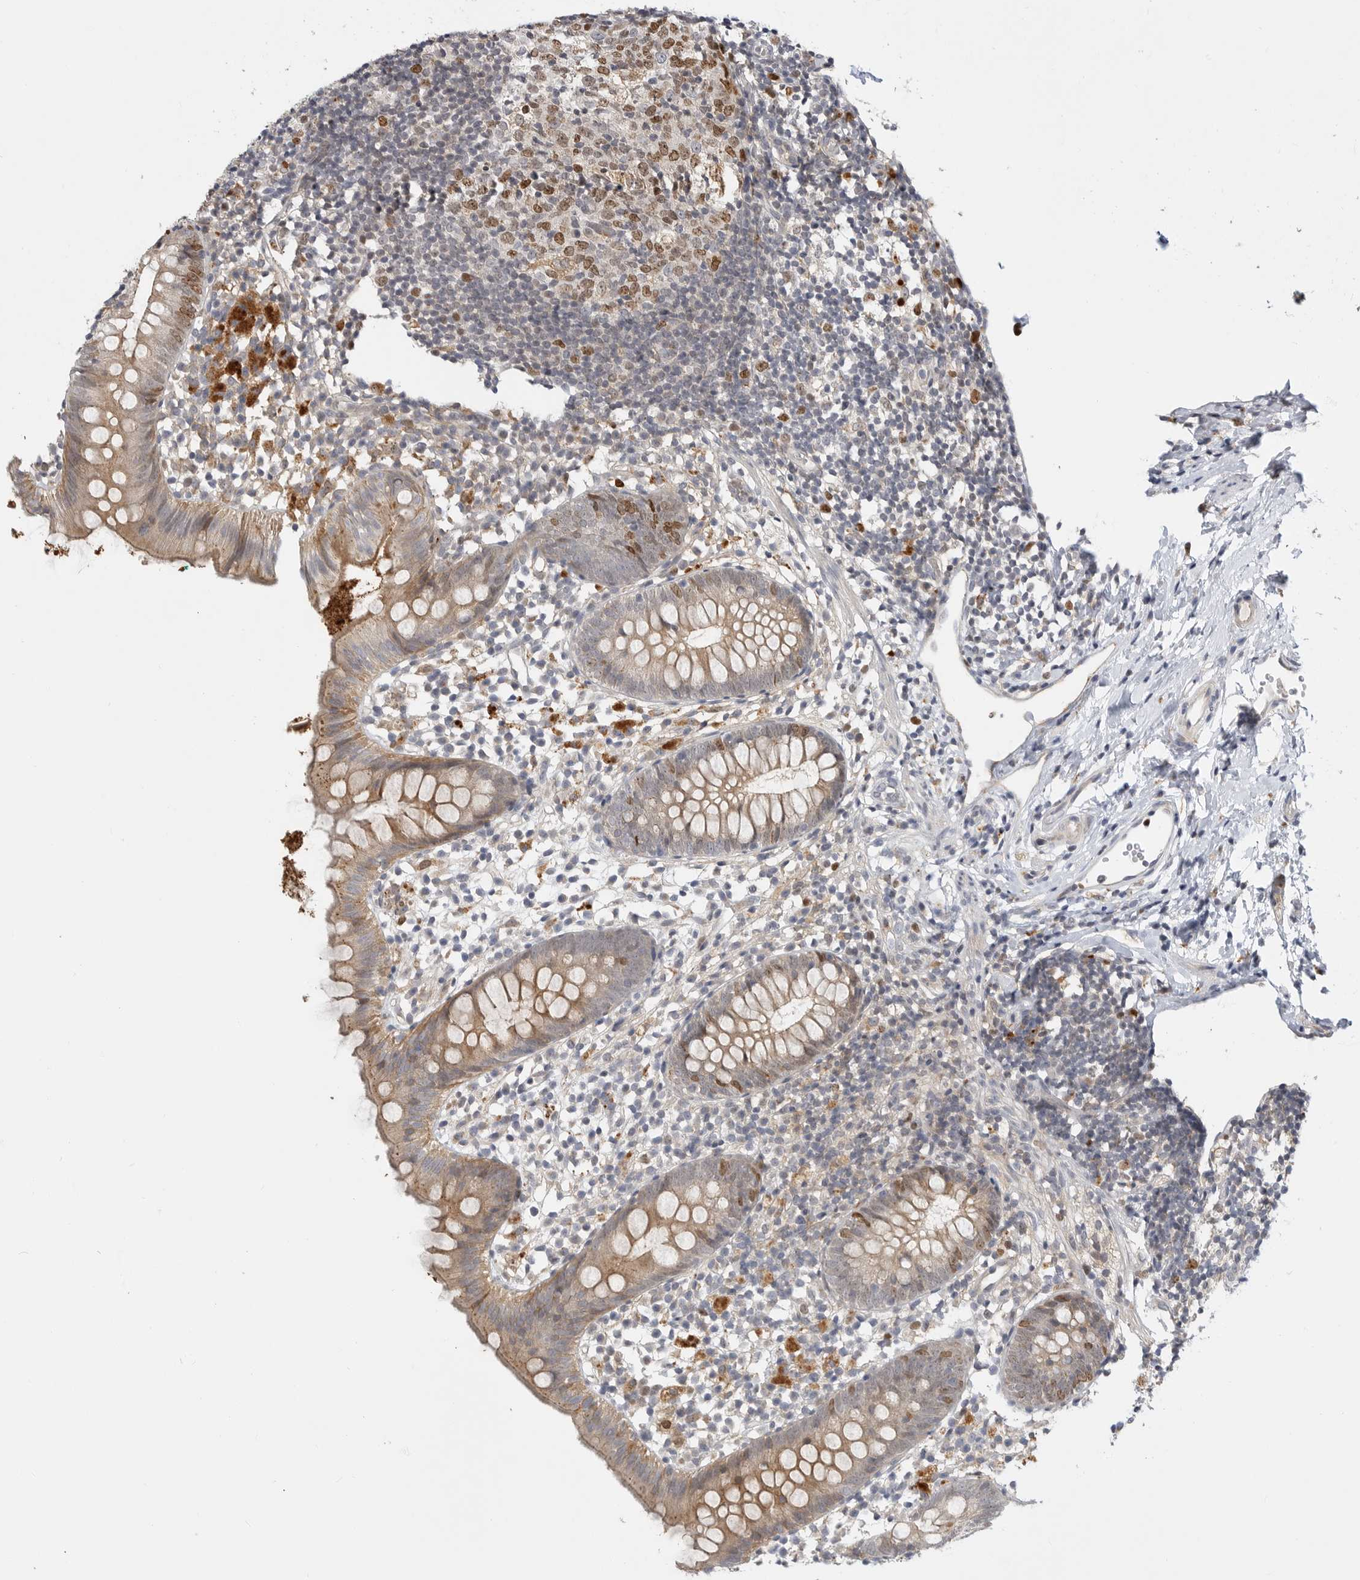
{"staining": {"intensity": "moderate", "quantity": ">75%", "location": "cytoplasmic/membranous,nuclear"}, "tissue": "appendix", "cell_type": "Glandular cells", "image_type": "normal", "snomed": [{"axis": "morphology", "description": "Normal tissue, NOS"}, {"axis": "topography", "description": "Appendix"}], "caption": "Glandular cells demonstrate medium levels of moderate cytoplasmic/membranous,nuclear staining in approximately >75% of cells in normal human appendix. Ihc stains the protein in brown and the nuclei are stained blue.", "gene": "CSNK1G3", "patient": {"sex": "female", "age": 20}}